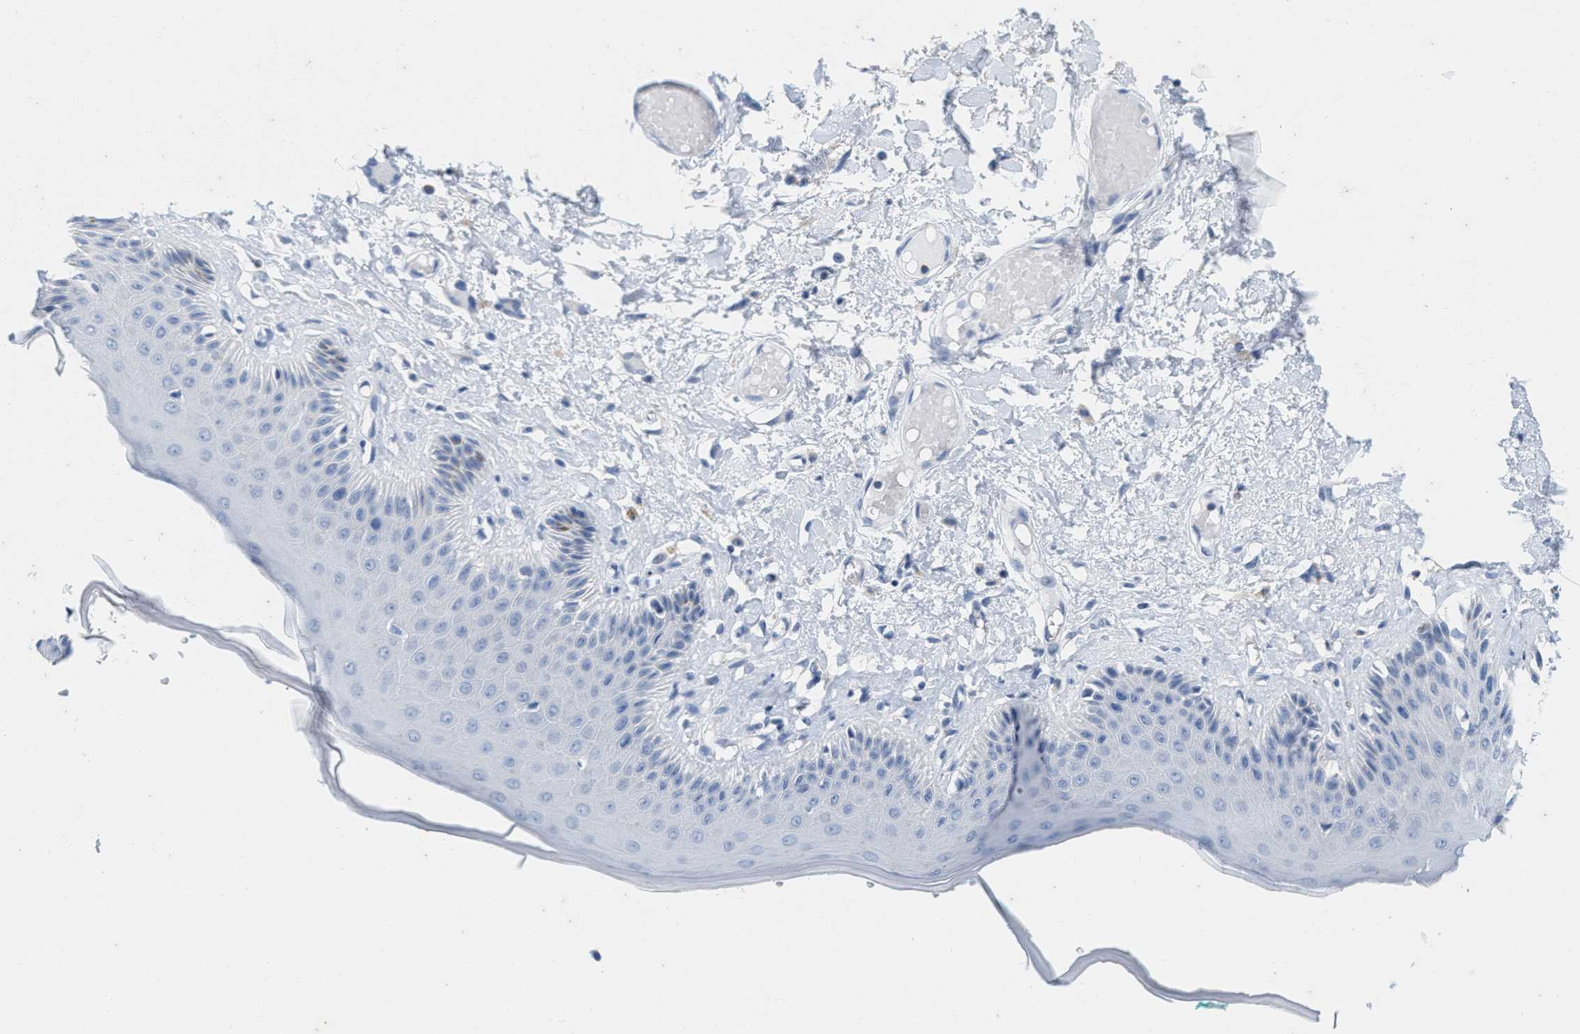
{"staining": {"intensity": "weak", "quantity": "<25%", "location": "cytoplasmic/membranous"}, "tissue": "skin", "cell_type": "Epidermal cells", "image_type": "normal", "snomed": [{"axis": "morphology", "description": "Normal tissue, NOS"}, {"axis": "topography", "description": "Vulva"}], "caption": "This histopathology image is of normal skin stained with immunohistochemistry (IHC) to label a protein in brown with the nuclei are counter-stained blue. There is no expression in epidermal cells. (Brightfield microscopy of DAB IHC at high magnification).", "gene": "ABCB11", "patient": {"sex": "female", "age": 73}}